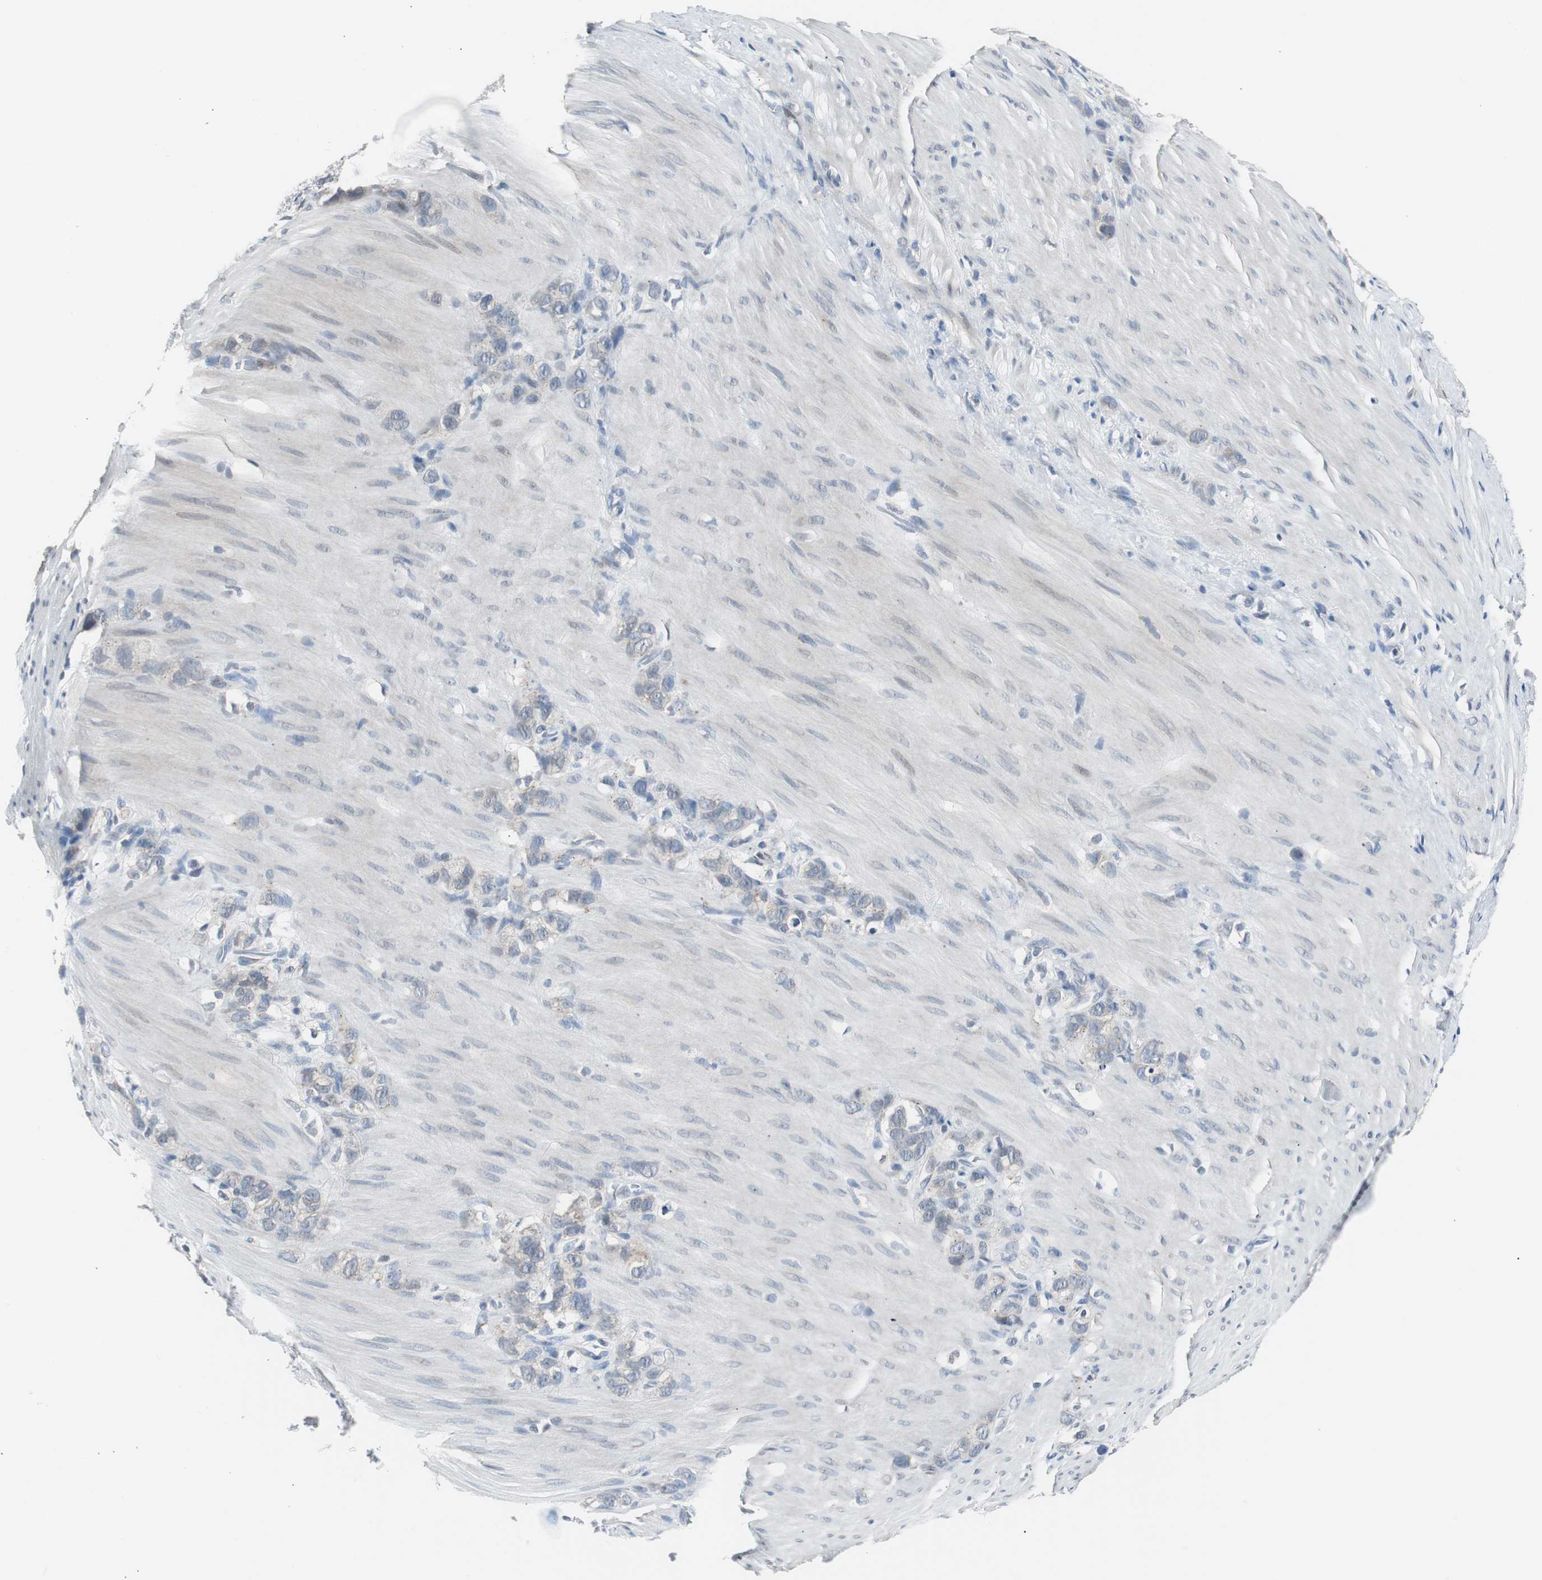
{"staining": {"intensity": "negative", "quantity": "none", "location": "none"}, "tissue": "stomach cancer", "cell_type": "Tumor cells", "image_type": "cancer", "snomed": [{"axis": "morphology", "description": "Normal tissue, NOS"}, {"axis": "morphology", "description": "Adenocarcinoma, NOS"}, {"axis": "morphology", "description": "Adenocarcinoma, High grade"}, {"axis": "topography", "description": "Stomach, upper"}, {"axis": "topography", "description": "Stomach"}], "caption": "A high-resolution micrograph shows IHC staining of stomach cancer (adenocarcinoma (high-grade)), which exhibits no significant expression in tumor cells.", "gene": "SOX30", "patient": {"sex": "female", "age": 65}}